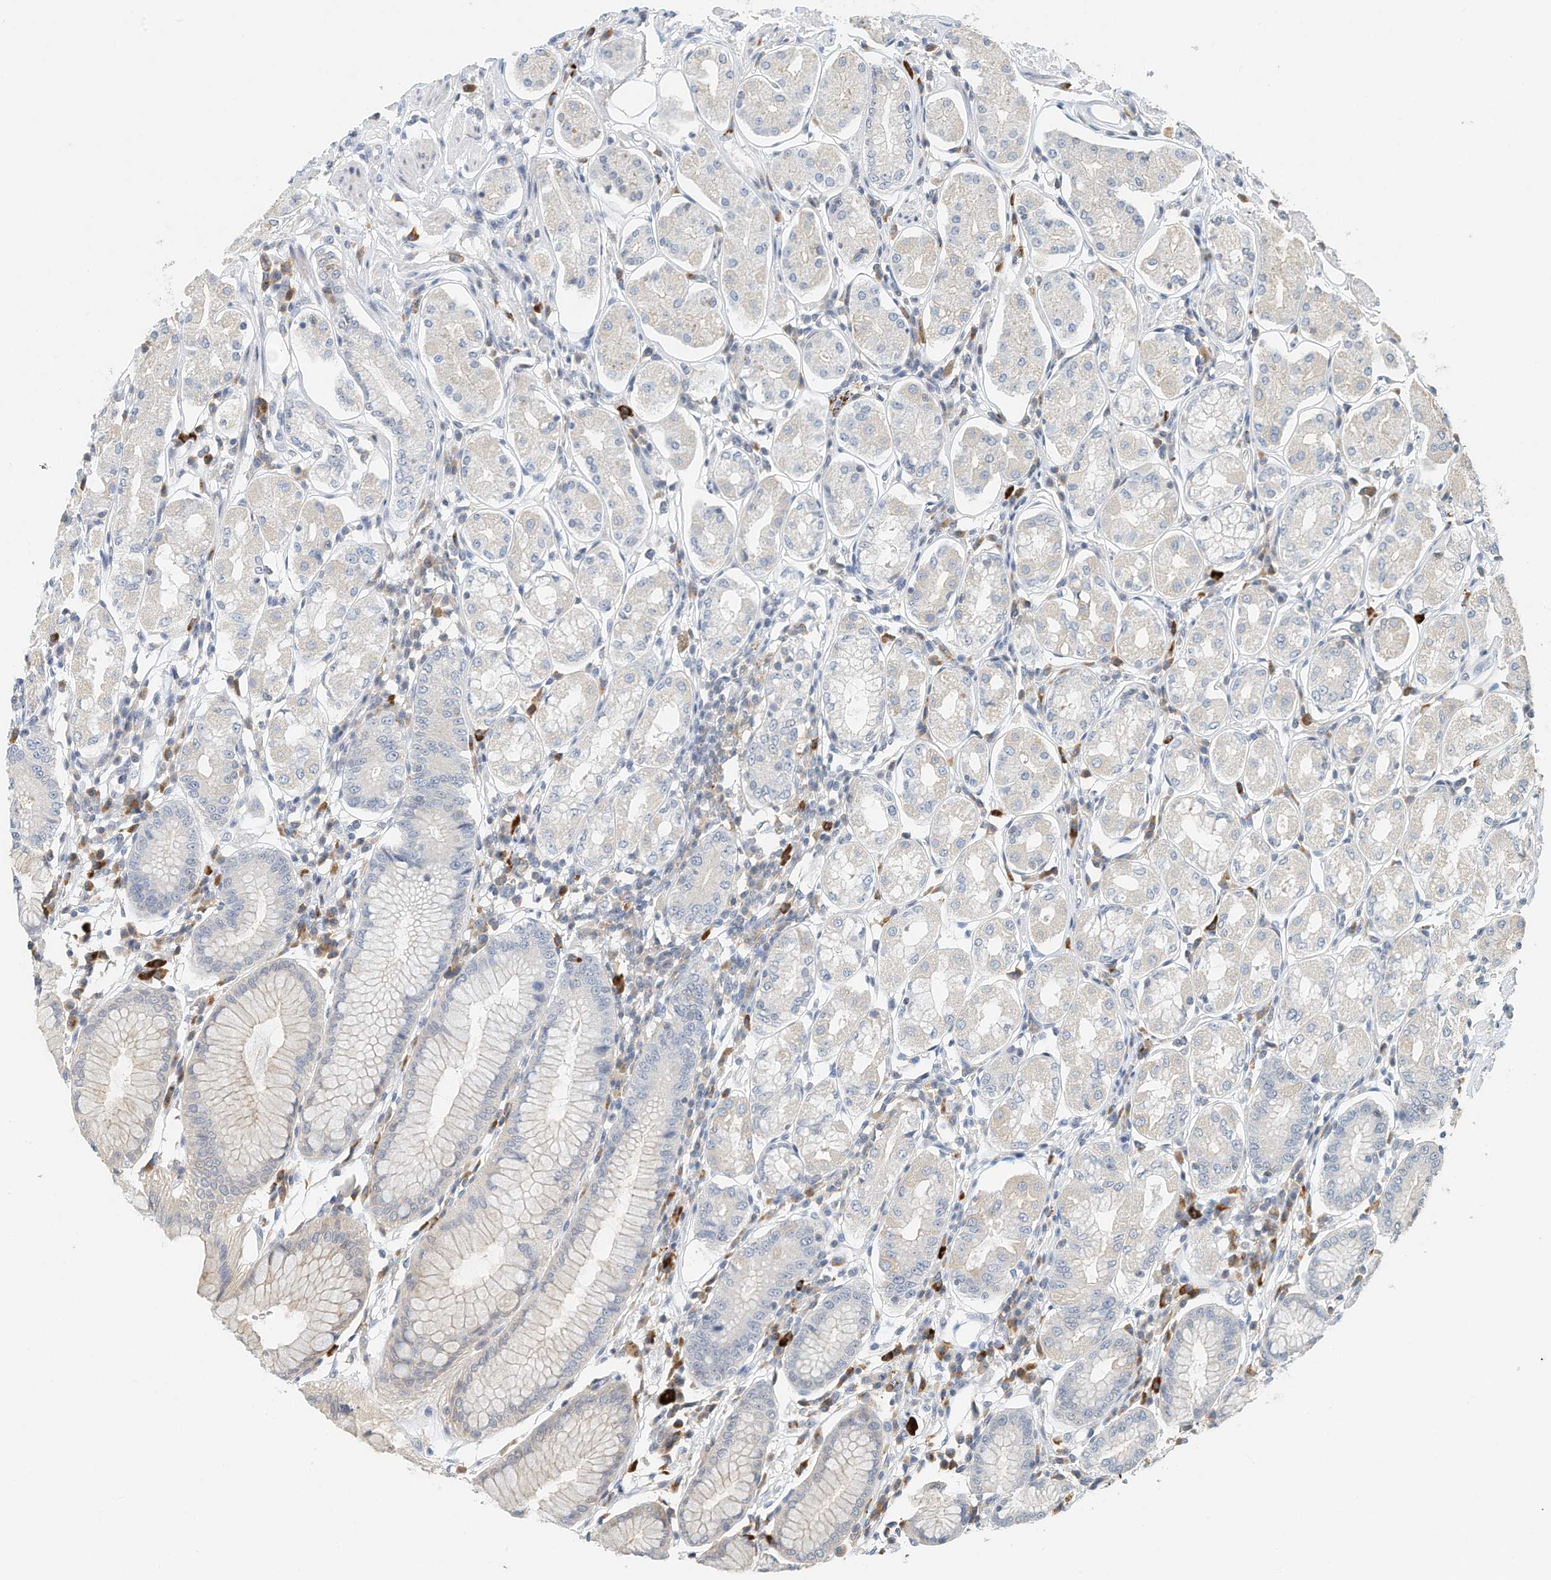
{"staining": {"intensity": "weak", "quantity": "<25%", "location": "cytoplasmic/membranous"}, "tissue": "stomach", "cell_type": "Glandular cells", "image_type": "normal", "snomed": [{"axis": "morphology", "description": "Normal tissue, NOS"}, {"axis": "topography", "description": "Stomach"}, {"axis": "topography", "description": "Stomach, lower"}], "caption": "The IHC photomicrograph has no significant expression in glandular cells of stomach.", "gene": "MICAL1", "patient": {"sex": "female", "age": 56}}